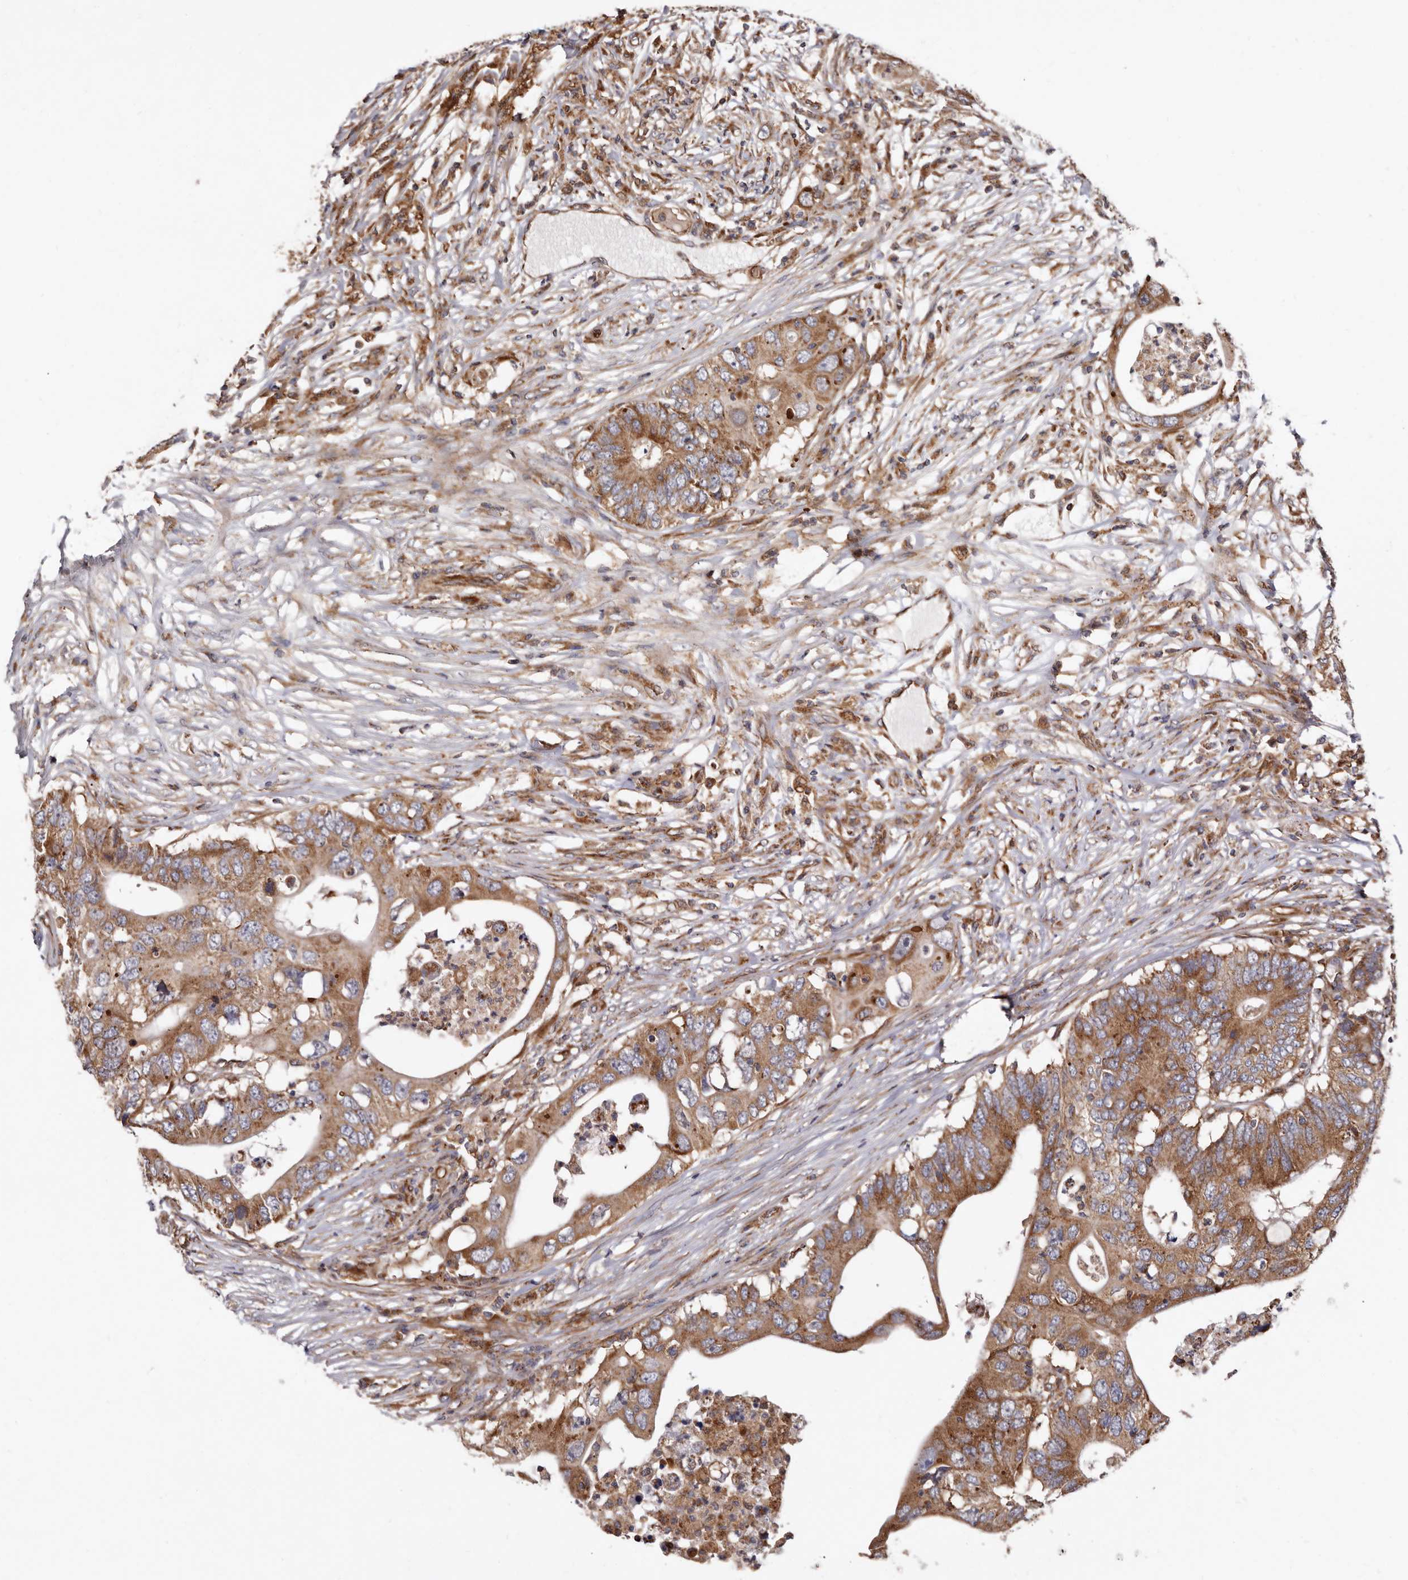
{"staining": {"intensity": "moderate", "quantity": ">75%", "location": "cytoplasmic/membranous"}, "tissue": "colorectal cancer", "cell_type": "Tumor cells", "image_type": "cancer", "snomed": [{"axis": "morphology", "description": "Adenocarcinoma, NOS"}, {"axis": "topography", "description": "Colon"}], "caption": "Colorectal cancer stained with immunohistochemistry shows moderate cytoplasmic/membranous expression in approximately >75% of tumor cells.", "gene": "COQ8B", "patient": {"sex": "male", "age": 71}}